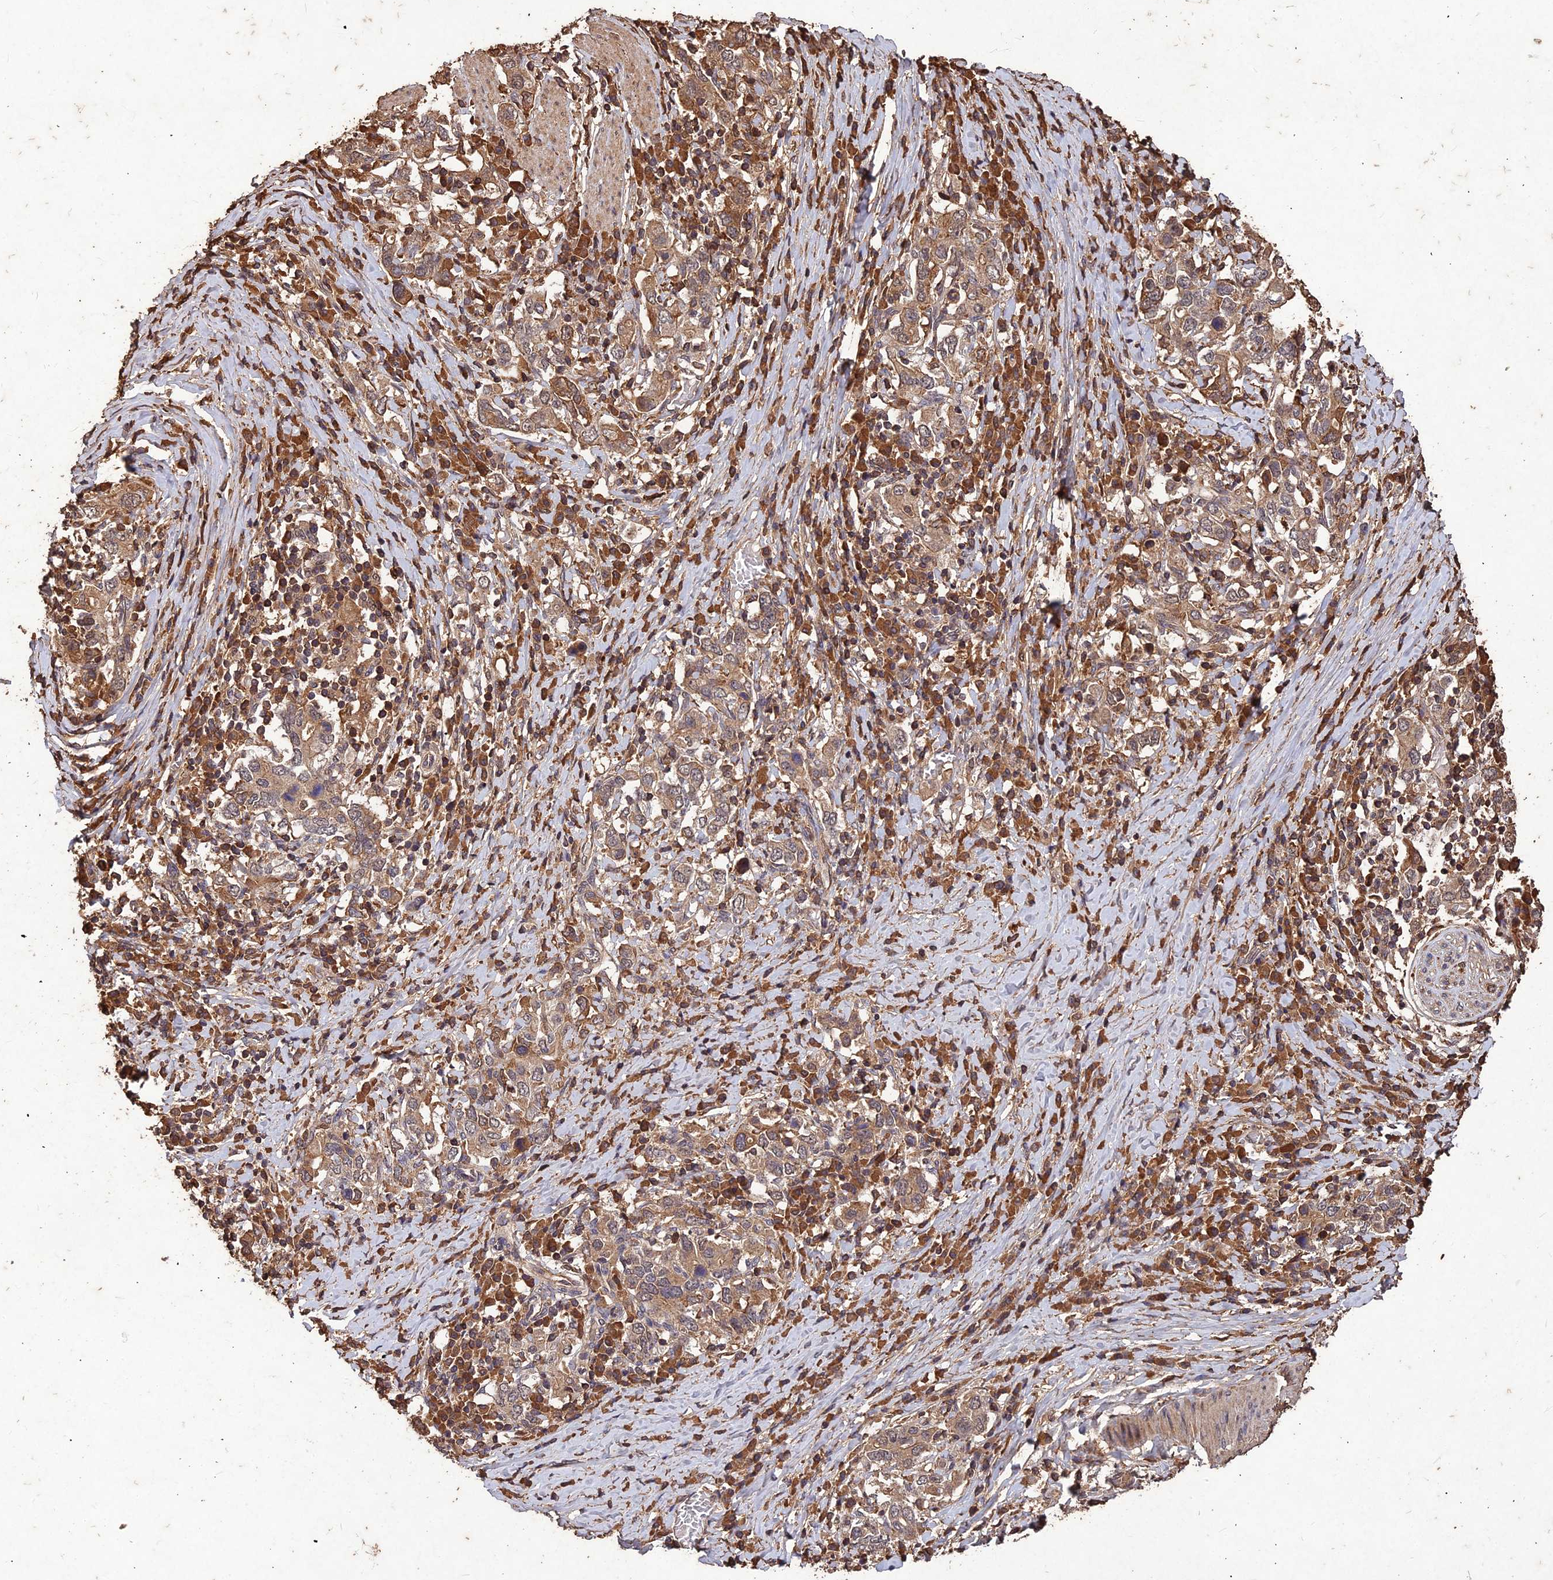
{"staining": {"intensity": "moderate", "quantity": ">75%", "location": "cytoplasmic/membranous"}, "tissue": "stomach cancer", "cell_type": "Tumor cells", "image_type": "cancer", "snomed": [{"axis": "morphology", "description": "Adenocarcinoma, NOS"}, {"axis": "topography", "description": "Stomach, upper"}, {"axis": "topography", "description": "Stomach"}], "caption": "Immunohistochemistry staining of stomach cancer (adenocarcinoma), which shows medium levels of moderate cytoplasmic/membranous staining in approximately >75% of tumor cells indicating moderate cytoplasmic/membranous protein positivity. The staining was performed using DAB (brown) for protein detection and nuclei were counterstained in hematoxylin (blue).", "gene": "SYMPK", "patient": {"sex": "male", "age": 62}}